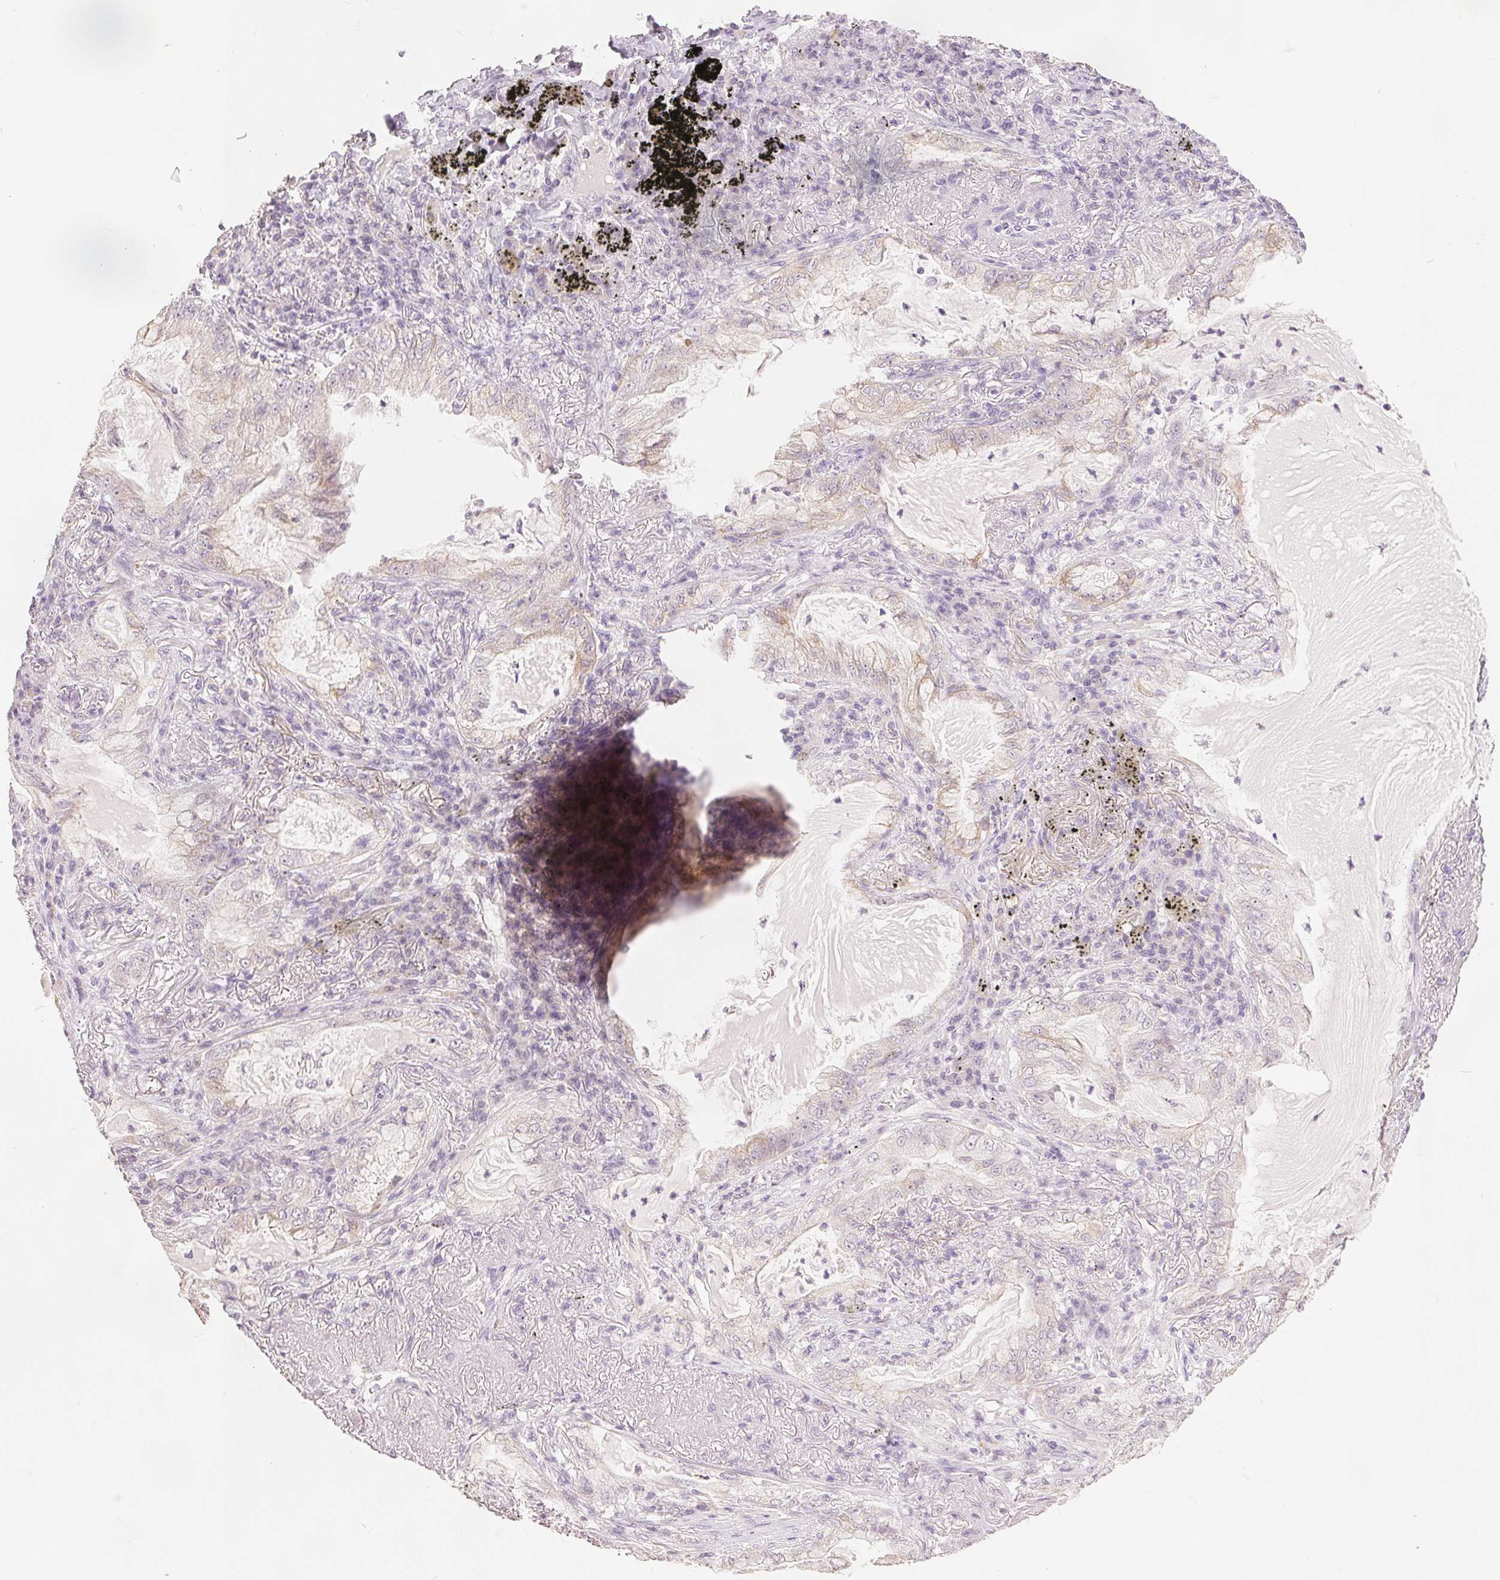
{"staining": {"intensity": "negative", "quantity": "none", "location": "none"}, "tissue": "lung cancer", "cell_type": "Tumor cells", "image_type": "cancer", "snomed": [{"axis": "morphology", "description": "Adenocarcinoma, NOS"}, {"axis": "topography", "description": "Lung"}], "caption": "Lung cancer (adenocarcinoma) was stained to show a protein in brown. There is no significant expression in tumor cells. The staining is performed using DAB (3,3'-diaminobenzidine) brown chromogen with nuclei counter-stained in using hematoxylin.", "gene": "CA12", "patient": {"sex": "female", "age": 73}}